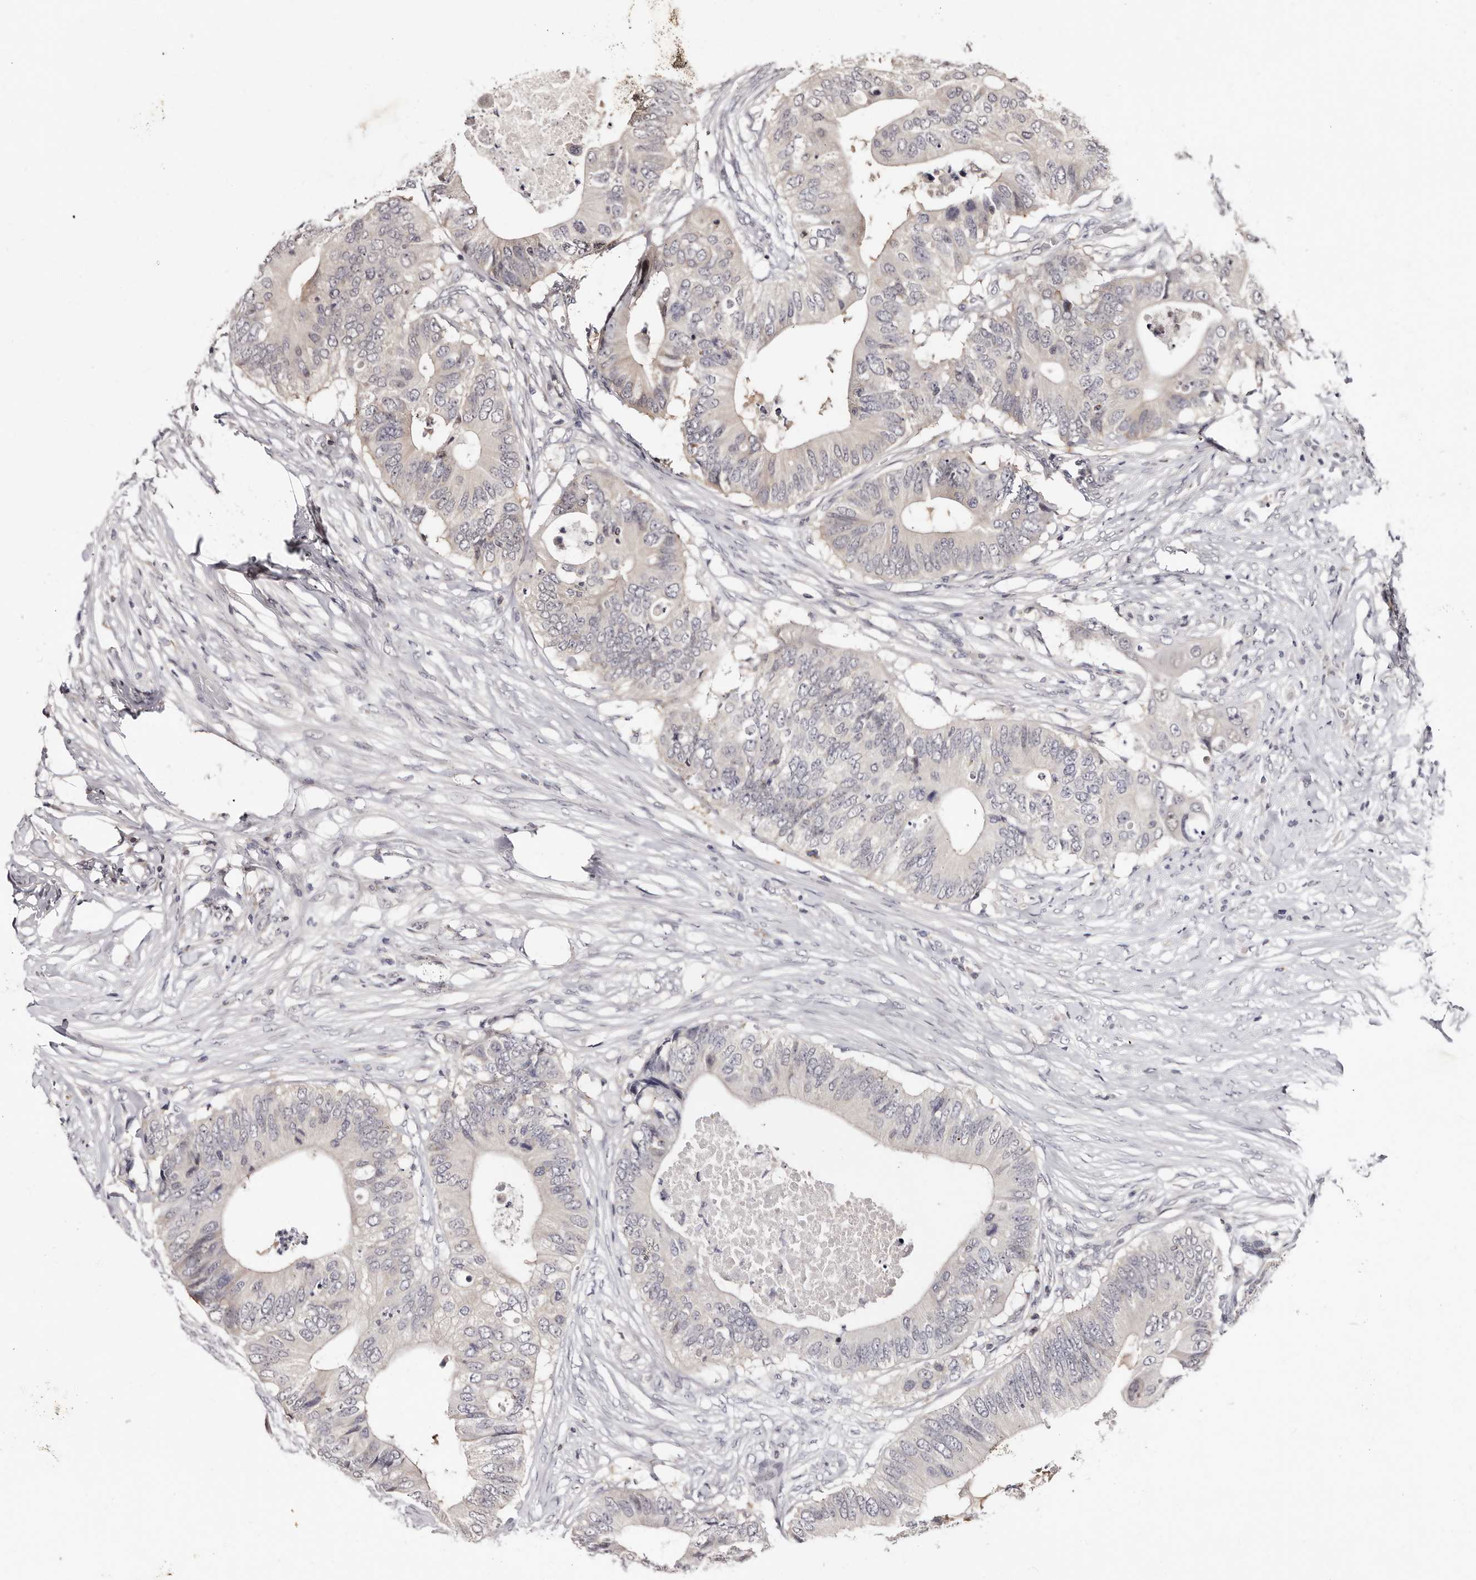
{"staining": {"intensity": "negative", "quantity": "none", "location": "none"}, "tissue": "colorectal cancer", "cell_type": "Tumor cells", "image_type": "cancer", "snomed": [{"axis": "morphology", "description": "Adenocarcinoma, NOS"}, {"axis": "topography", "description": "Colon"}], "caption": "Tumor cells show no significant expression in colorectal adenocarcinoma. The staining is performed using DAB (3,3'-diaminobenzidine) brown chromogen with nuclei counter-stained in using hematoxylin.", "gene": "PHF20L1", "patient": {"sex": "male", "age": 71}}